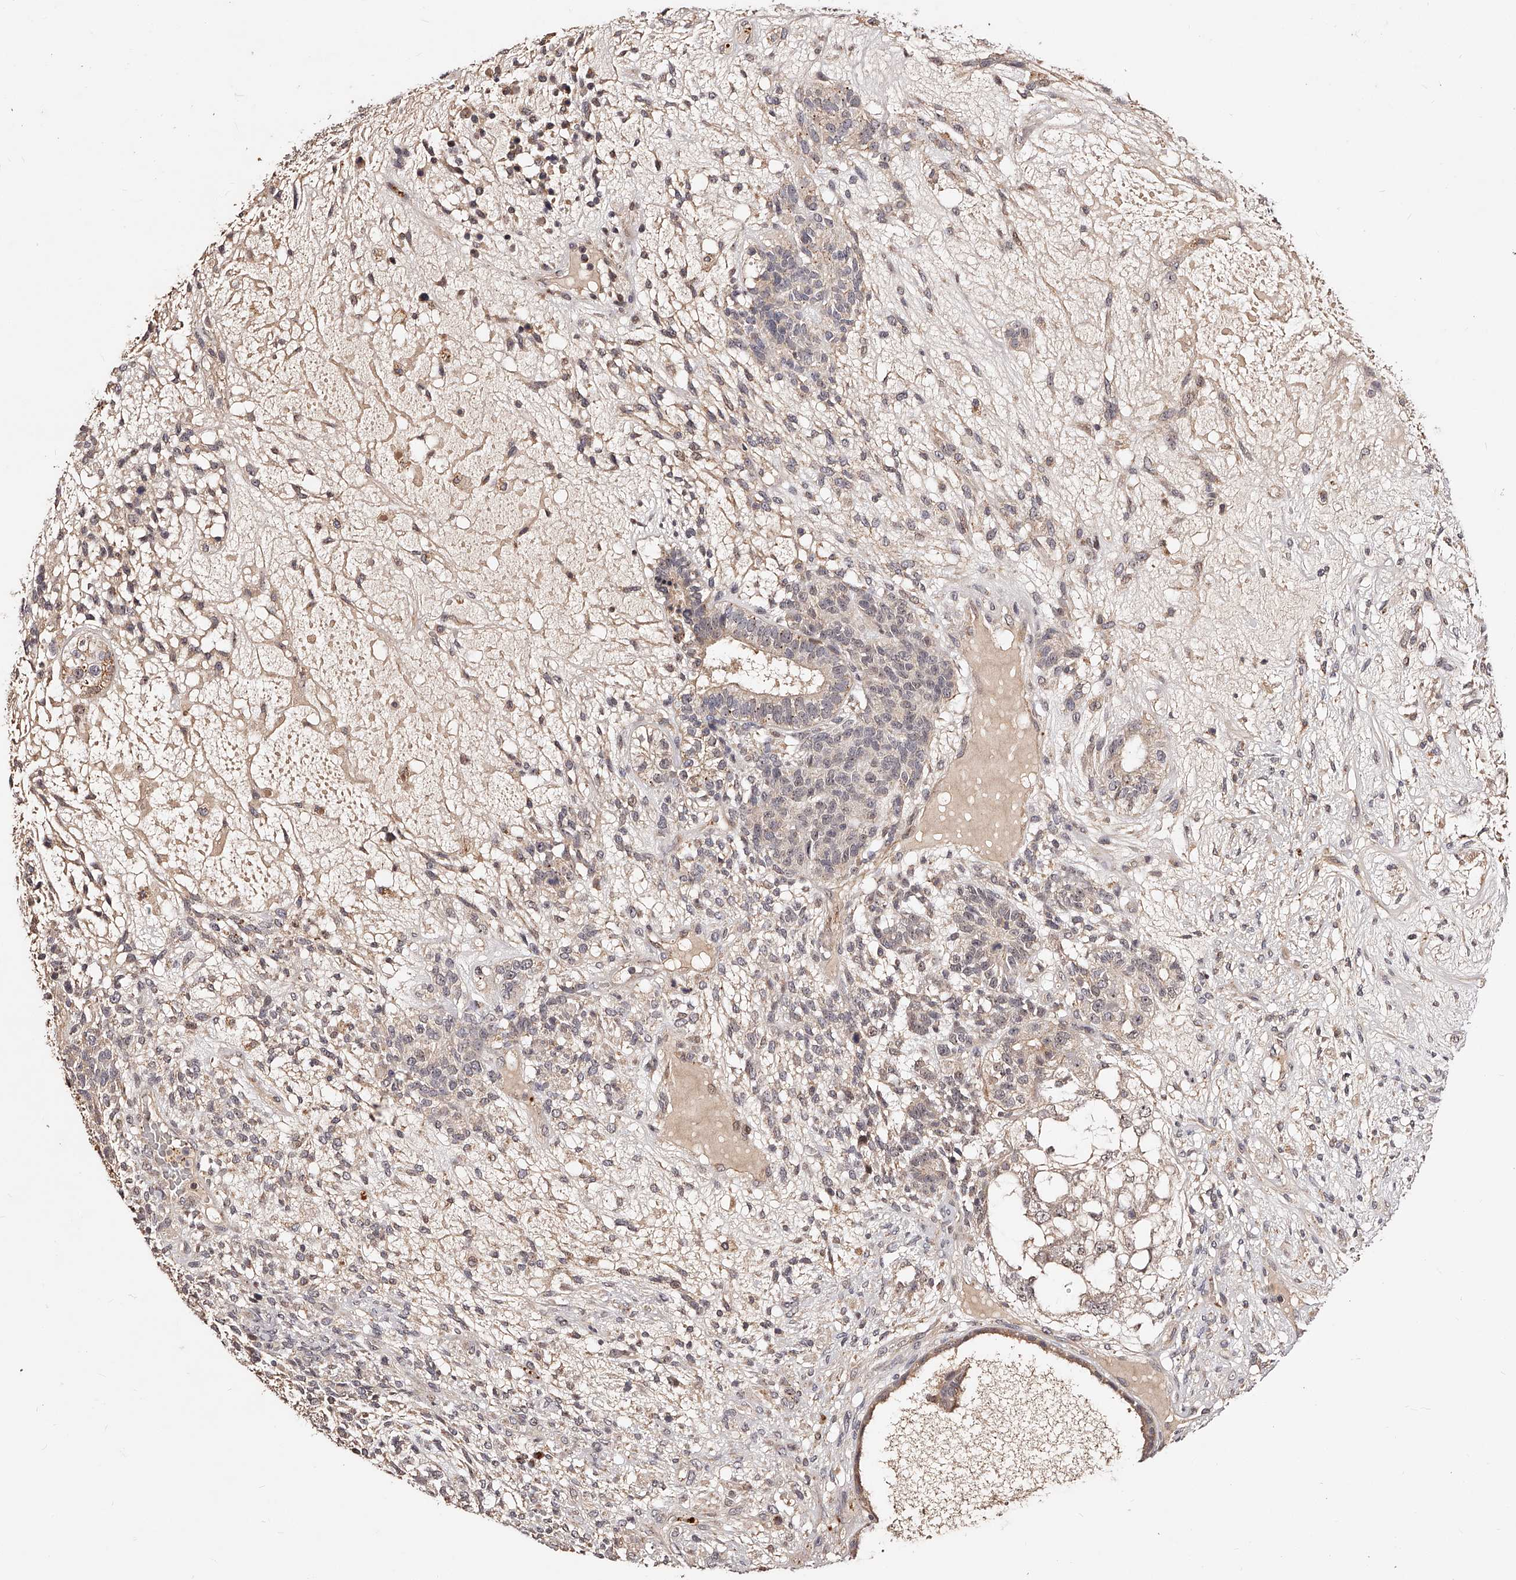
{"staining": {"intensity": "weak", "quantity": "<25%", "location": "cytoplasmic/membranous"}, "tissue": "testis cancer", "cell_type": "Tumor cells", "image_type": "cancer", "snomed": [{"axis": "morphology", "description": "Seminoma, NOS"}, {"axis": "morphology", "description": "Carcinoma, Embryonal, NOS"}, {"axis": "topography", "description": "Testis"}], "caption": "The immunohistochemistry micrograph has no significant staining in tumor cells of seminoma (testis) tissue.", "gene": "ZNF502", "patient": {"sex": "male", "age": 28}}